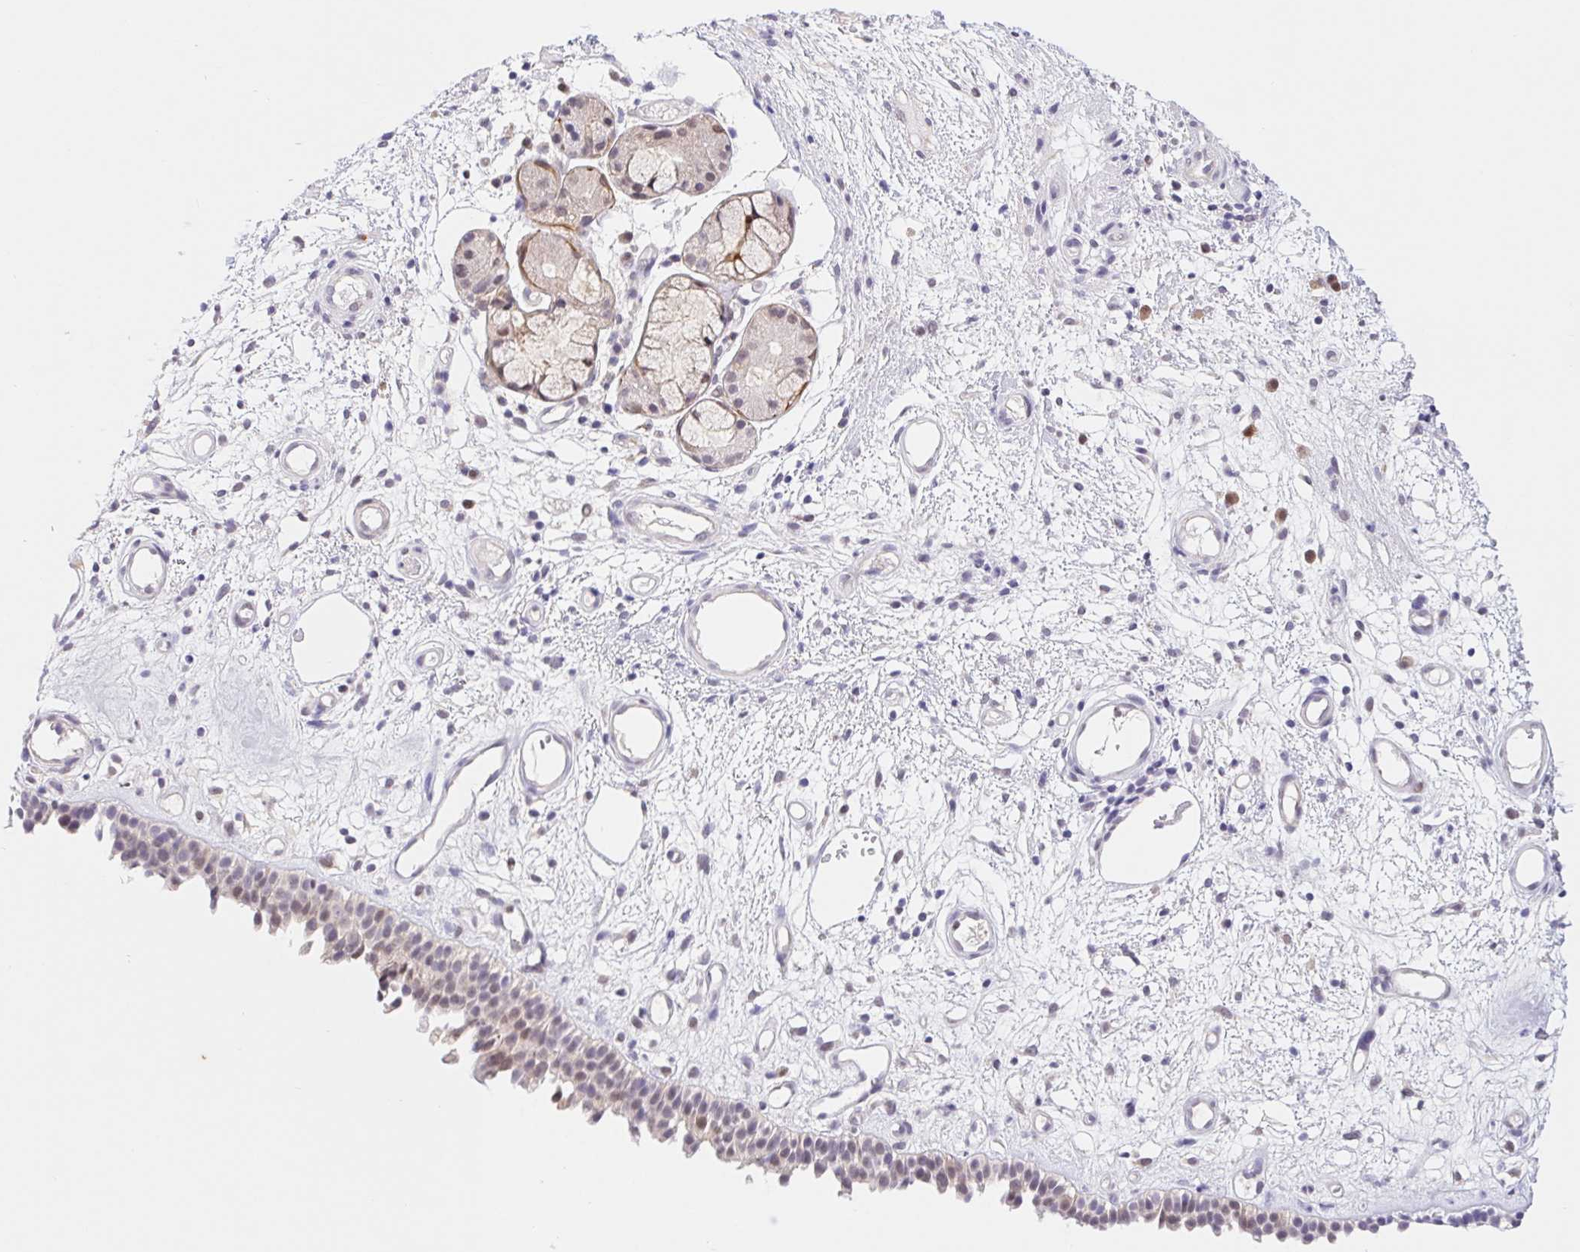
{"staining": {"intensity": "weak", "quantity": "<25%", "location": "nuclear"}, "tissue": "nasopharynx", "cell_type": "Respiratory epithelial cells", "image_type": "normal", "snomed": [{"axis": "morphology", "description": "Normal tissue, NOS"}, {"axis": "morphology", "description": "Inflammation, NOS"}, {"axis": "topography", "description": "Nasopharynx"}], "caption": "IHC photomicrograph of benign nasopharynx stained for a protein (brown), which displays no positivity in respiratory epithelial cells.", "gene": "L3MBTL4", "patient": {"sex": "male", "age": 54}}